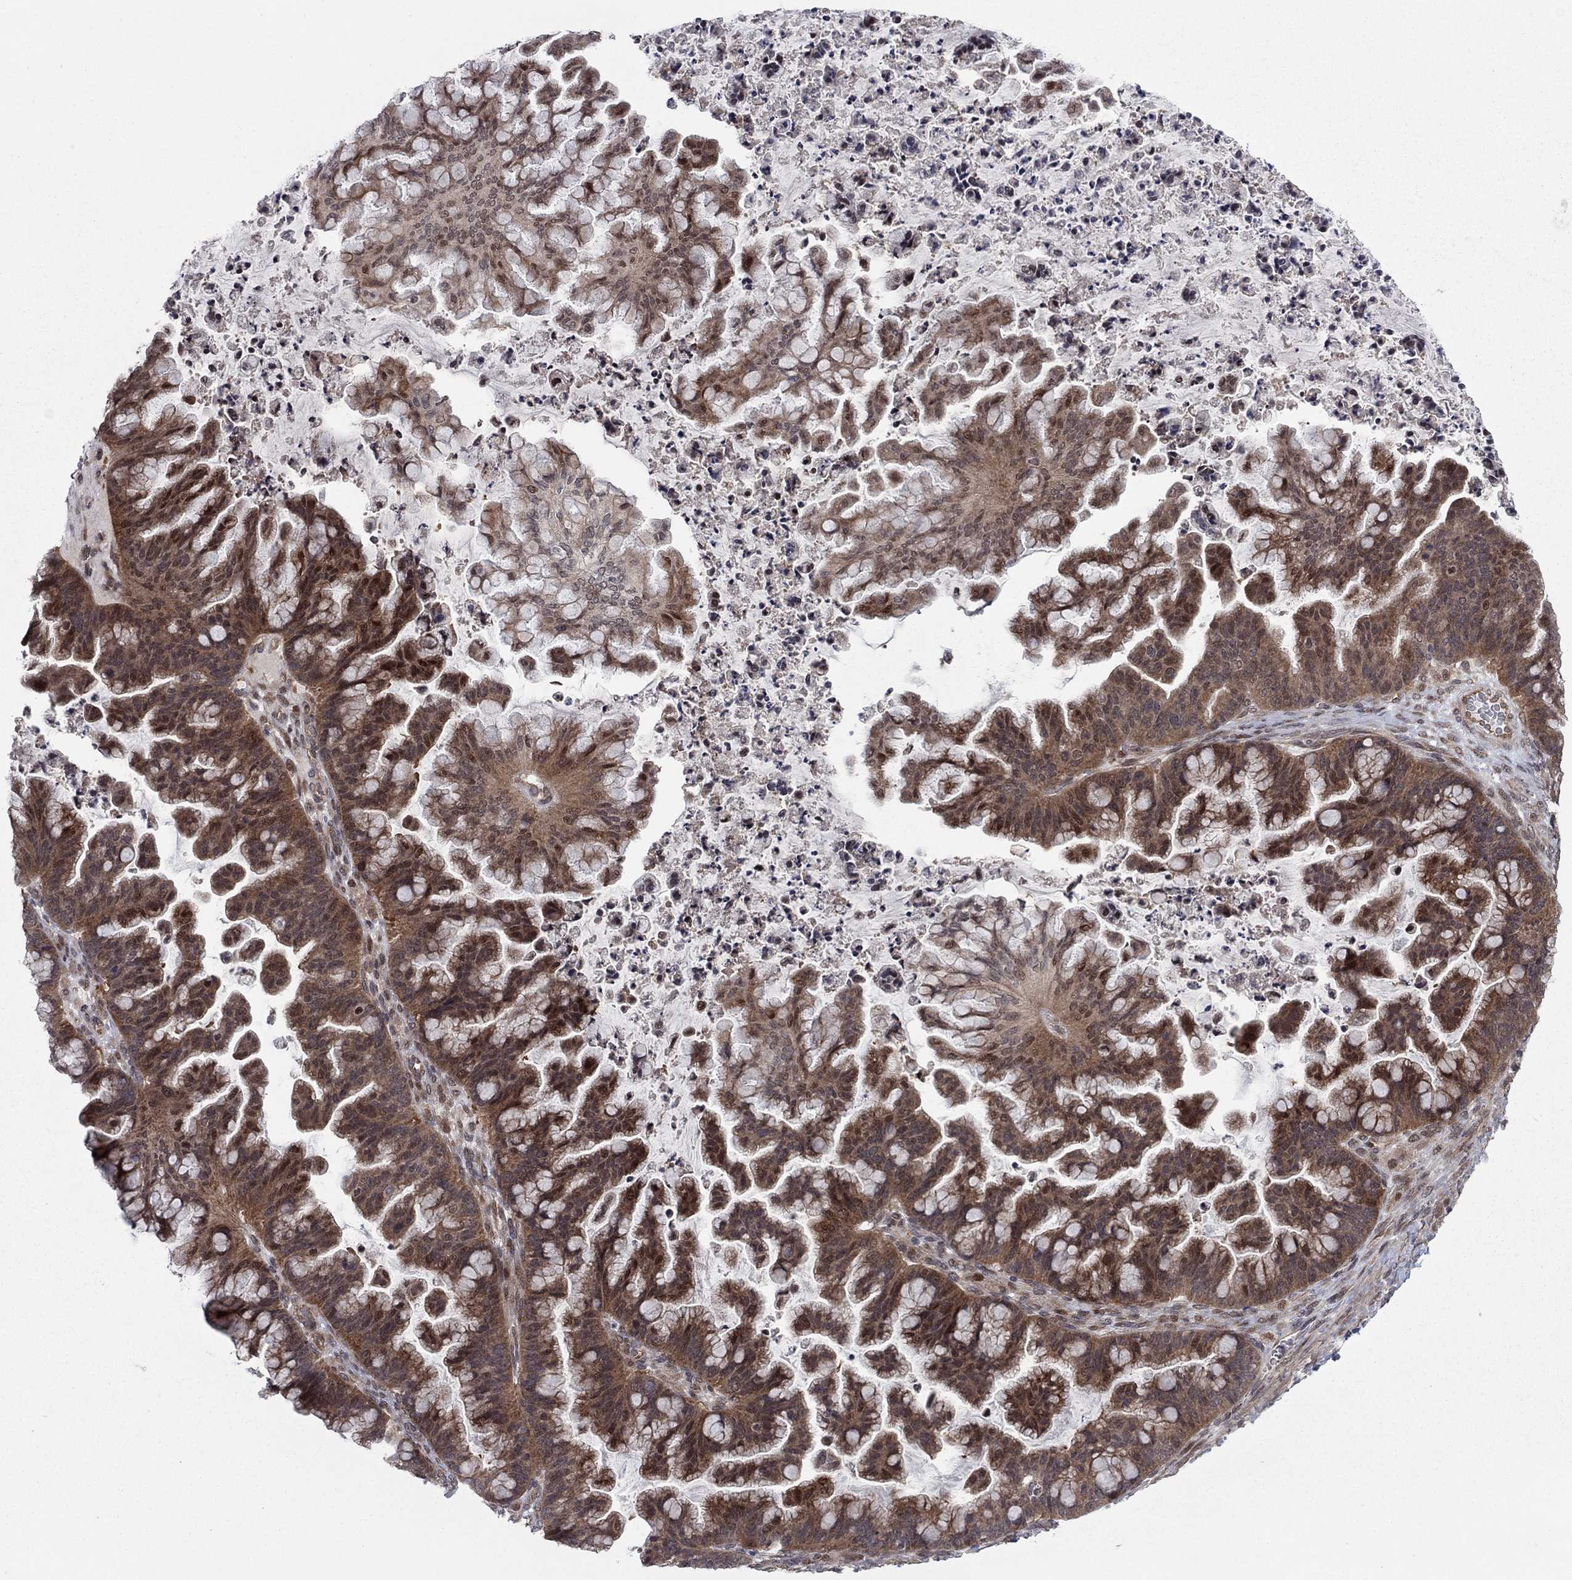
{"staining": {"intensity": "moderate", "quantity": ">75%", "location": "cytoplasmic/membranous"}, "tissue": "ovarian cancer", "cell_type": "Tumor cells", "image_type": "cancer", "snomed": [{"axis": "morphology", "description": "Cystadenocarcinoma, mucinous, NOS"}, {"axis": "topography", "description": "Ovary"}], "caption": "IHC staining of mucinous cystadenocarcinoma (ovarian), which demonstrates medium levels of moderate cytoplasmic/membranous expression in approximately >75% of tumor cells indicating moderate cytoplasmic/membranous protein positivity. The staining was performed using DAB (brown) for protein detection and nuclei were counterstained in hematoxylin (blue).", "gene": "PSMC1", "patient": {"sex": "female", "age": 67}}